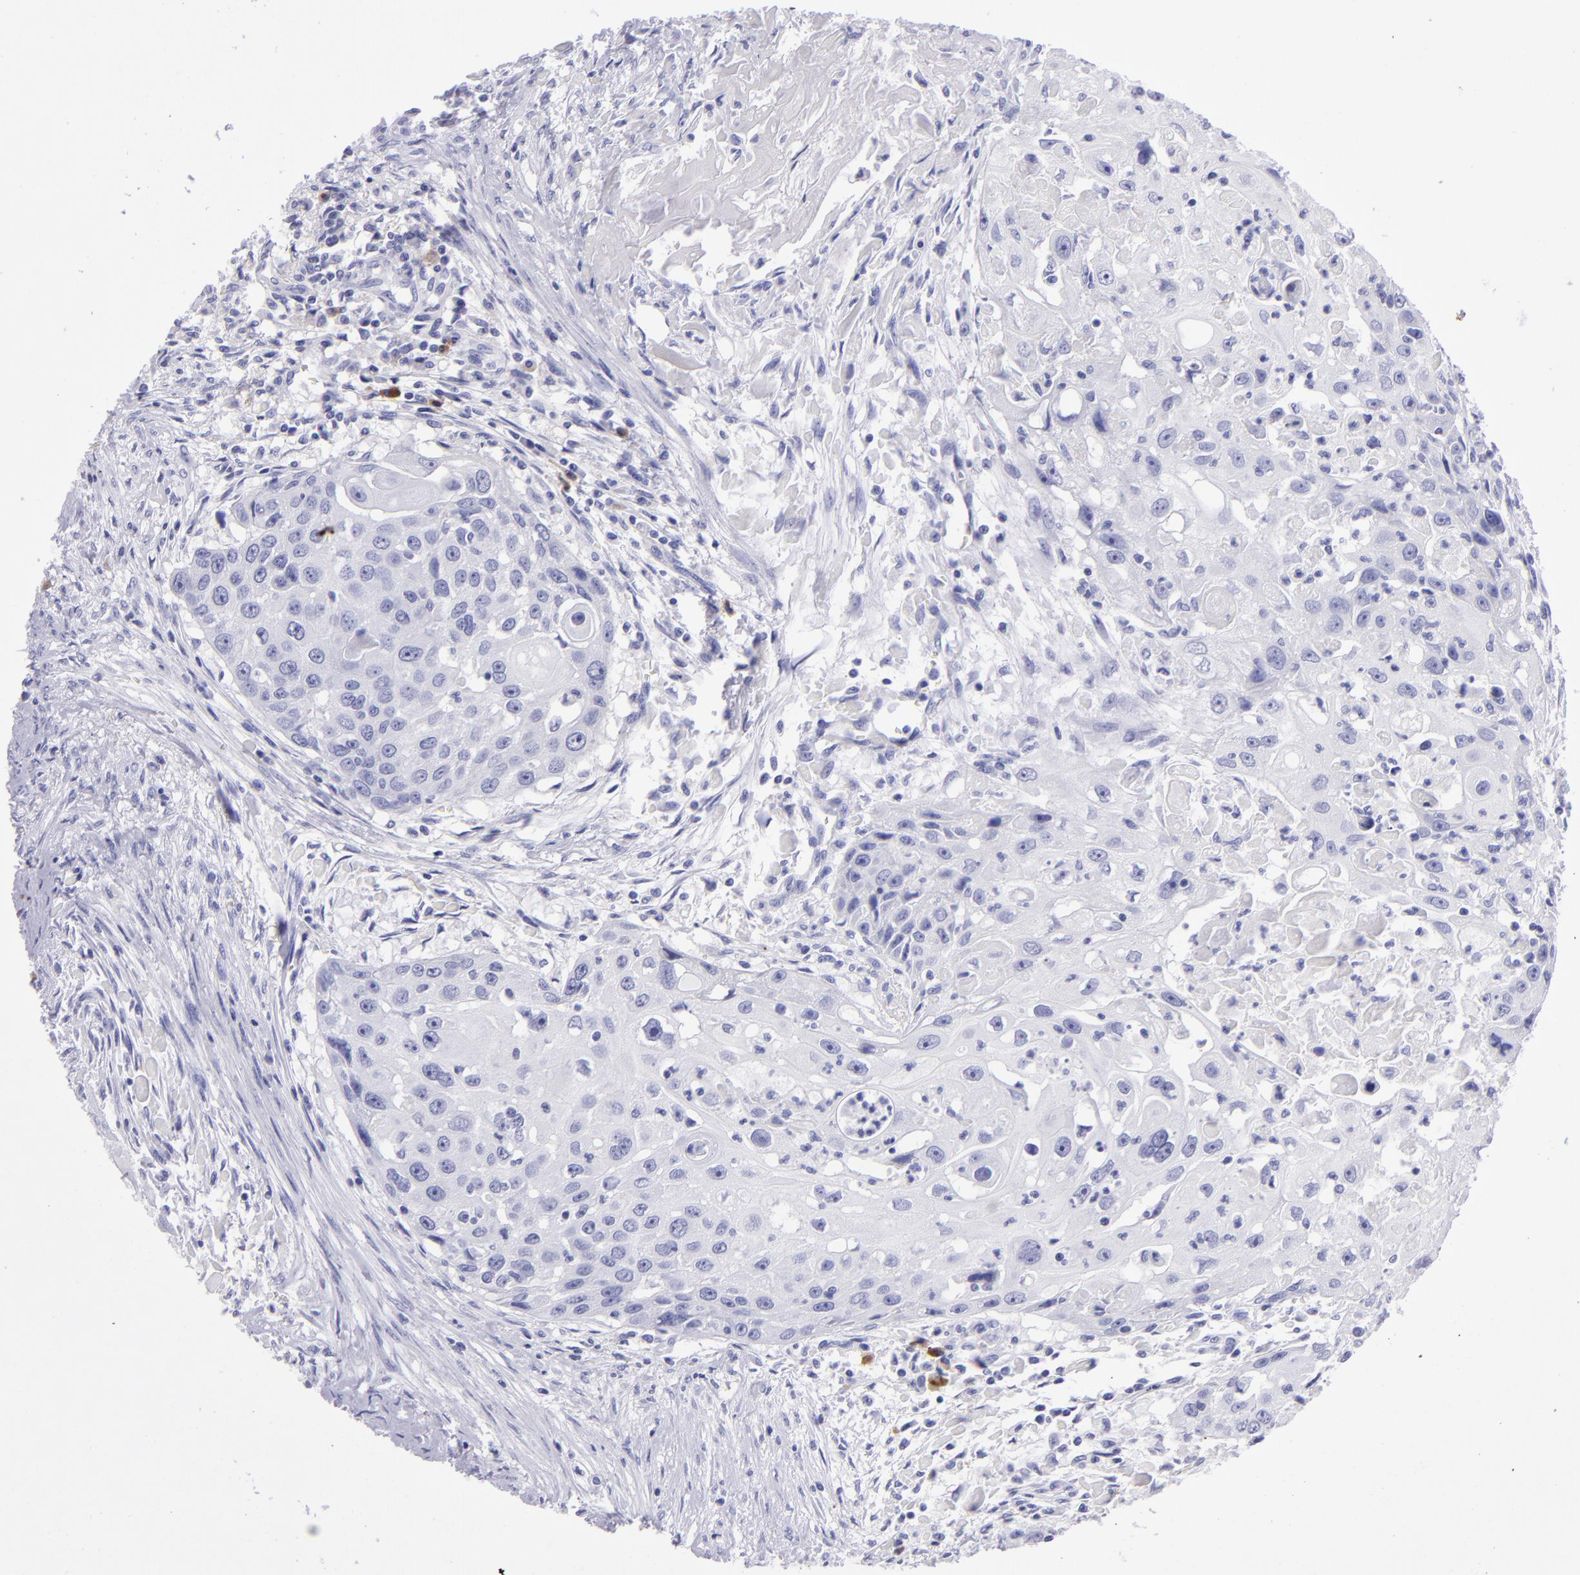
{"staining": {"intensity": "negative", "quantity": "none", "location": "none"}, "tissue": "head and neck cancer", "cell_type": "Tumor cells", "image_type": "cancer", "snomed": [{"axis": "morphology", "description": "Squamous cell carcinoma, NOS"}, {"axis": "topography", "description": "Head-Neck"}], "caption": "IHC of head and neck squamous cell carcinoma shows no expression in tumor cells.", "gene": "TYRP1", "patient": {"sex": "male", "age": 64}}